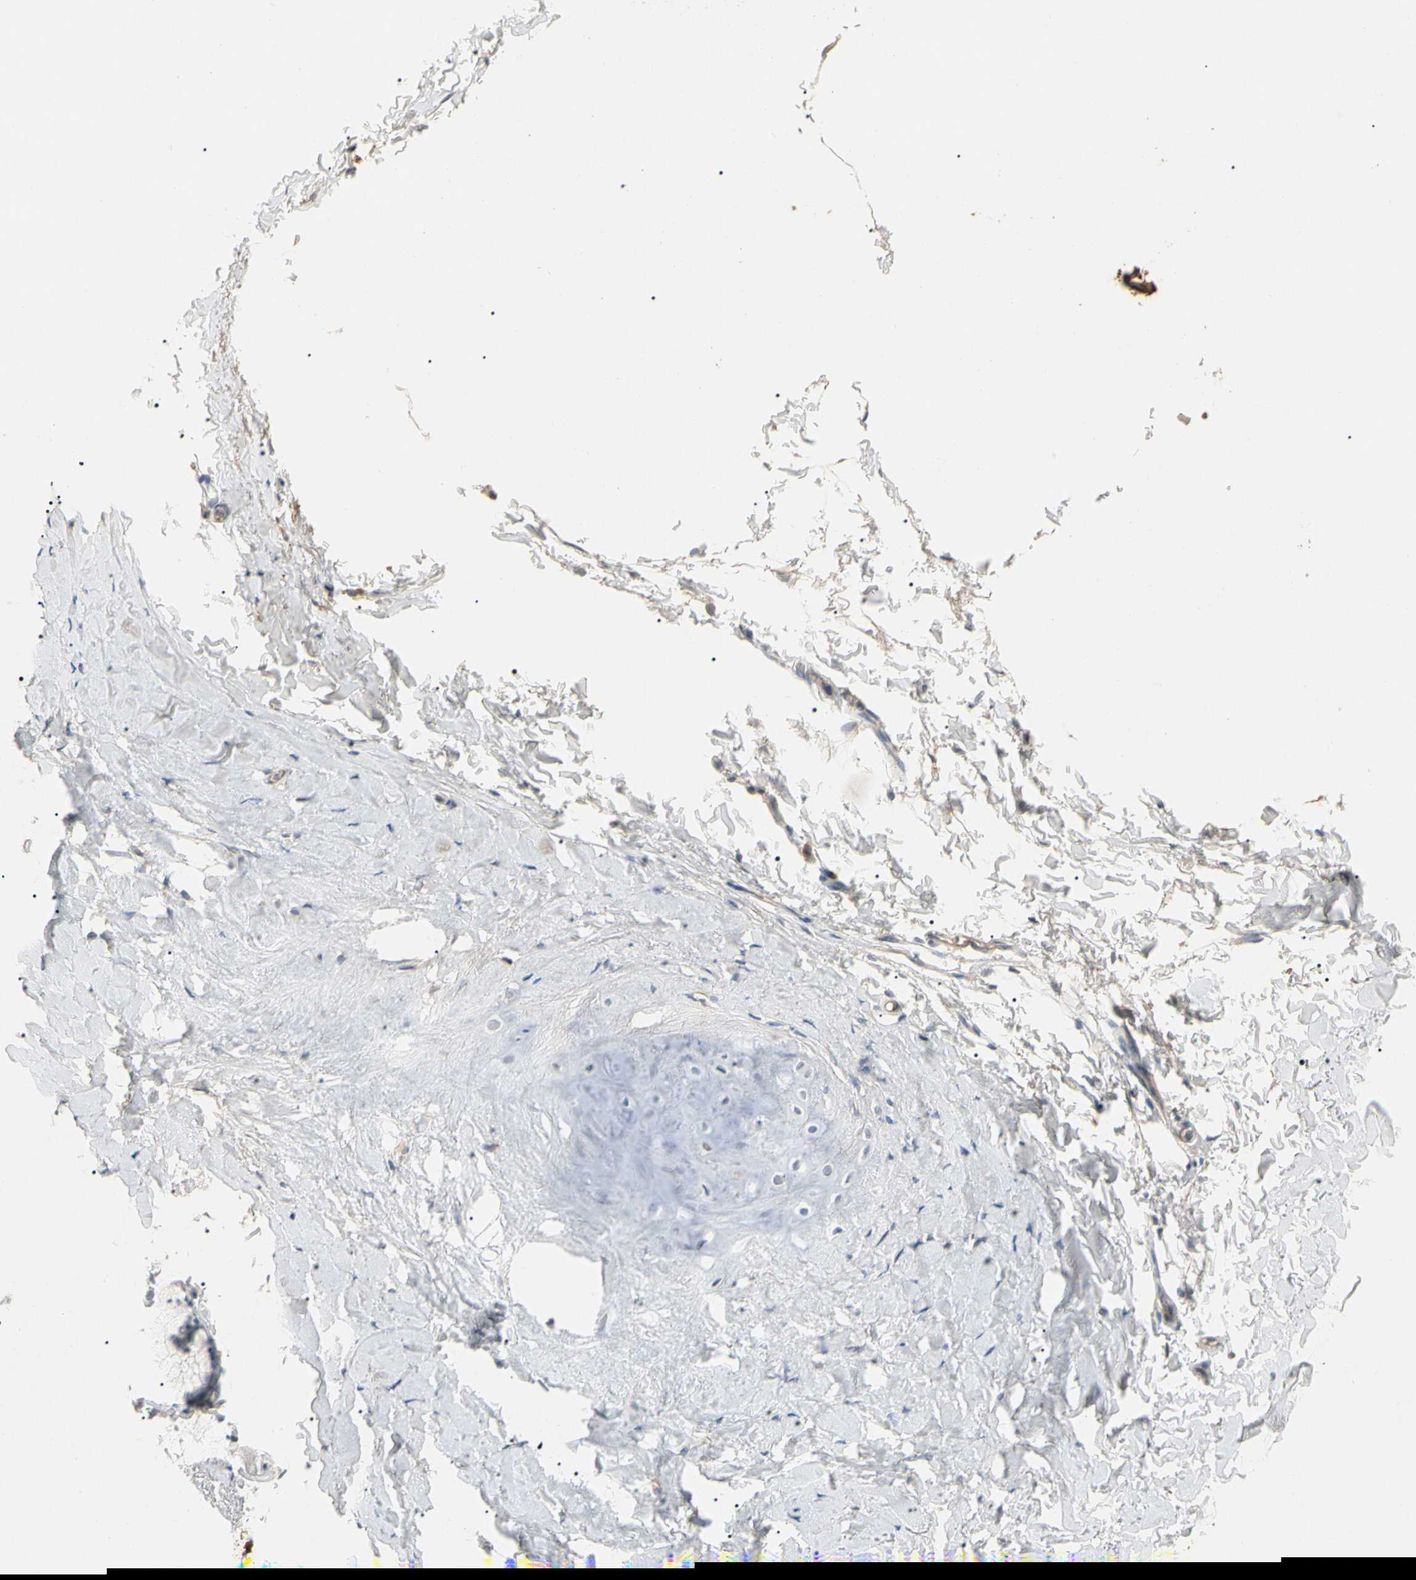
{"staining": {"intensity": "negative", "quantity": "none", "location": "none"}, "tissue": "adipose tissue", "cell_type": "Adipocytes", "image_type": "normal", "snomed": [{"axis": "morphology", "description": "Normal tissue, NOS"}, {"axis": "topography", "description": "Cartilage tissue"}, {"axis": "topography", "description": "Bronchus"}], "caption": "Immunohistochemical staining of normal human adipose tissue exhibits no significant positivity in adipocytes. (DAB (3,3'-diaminobenzidine) immunohistochemistry visualized using brightfield microscopy, high magnification).", "gene": "PRSS21", "patient": {"sex": "female", "age": 73}}